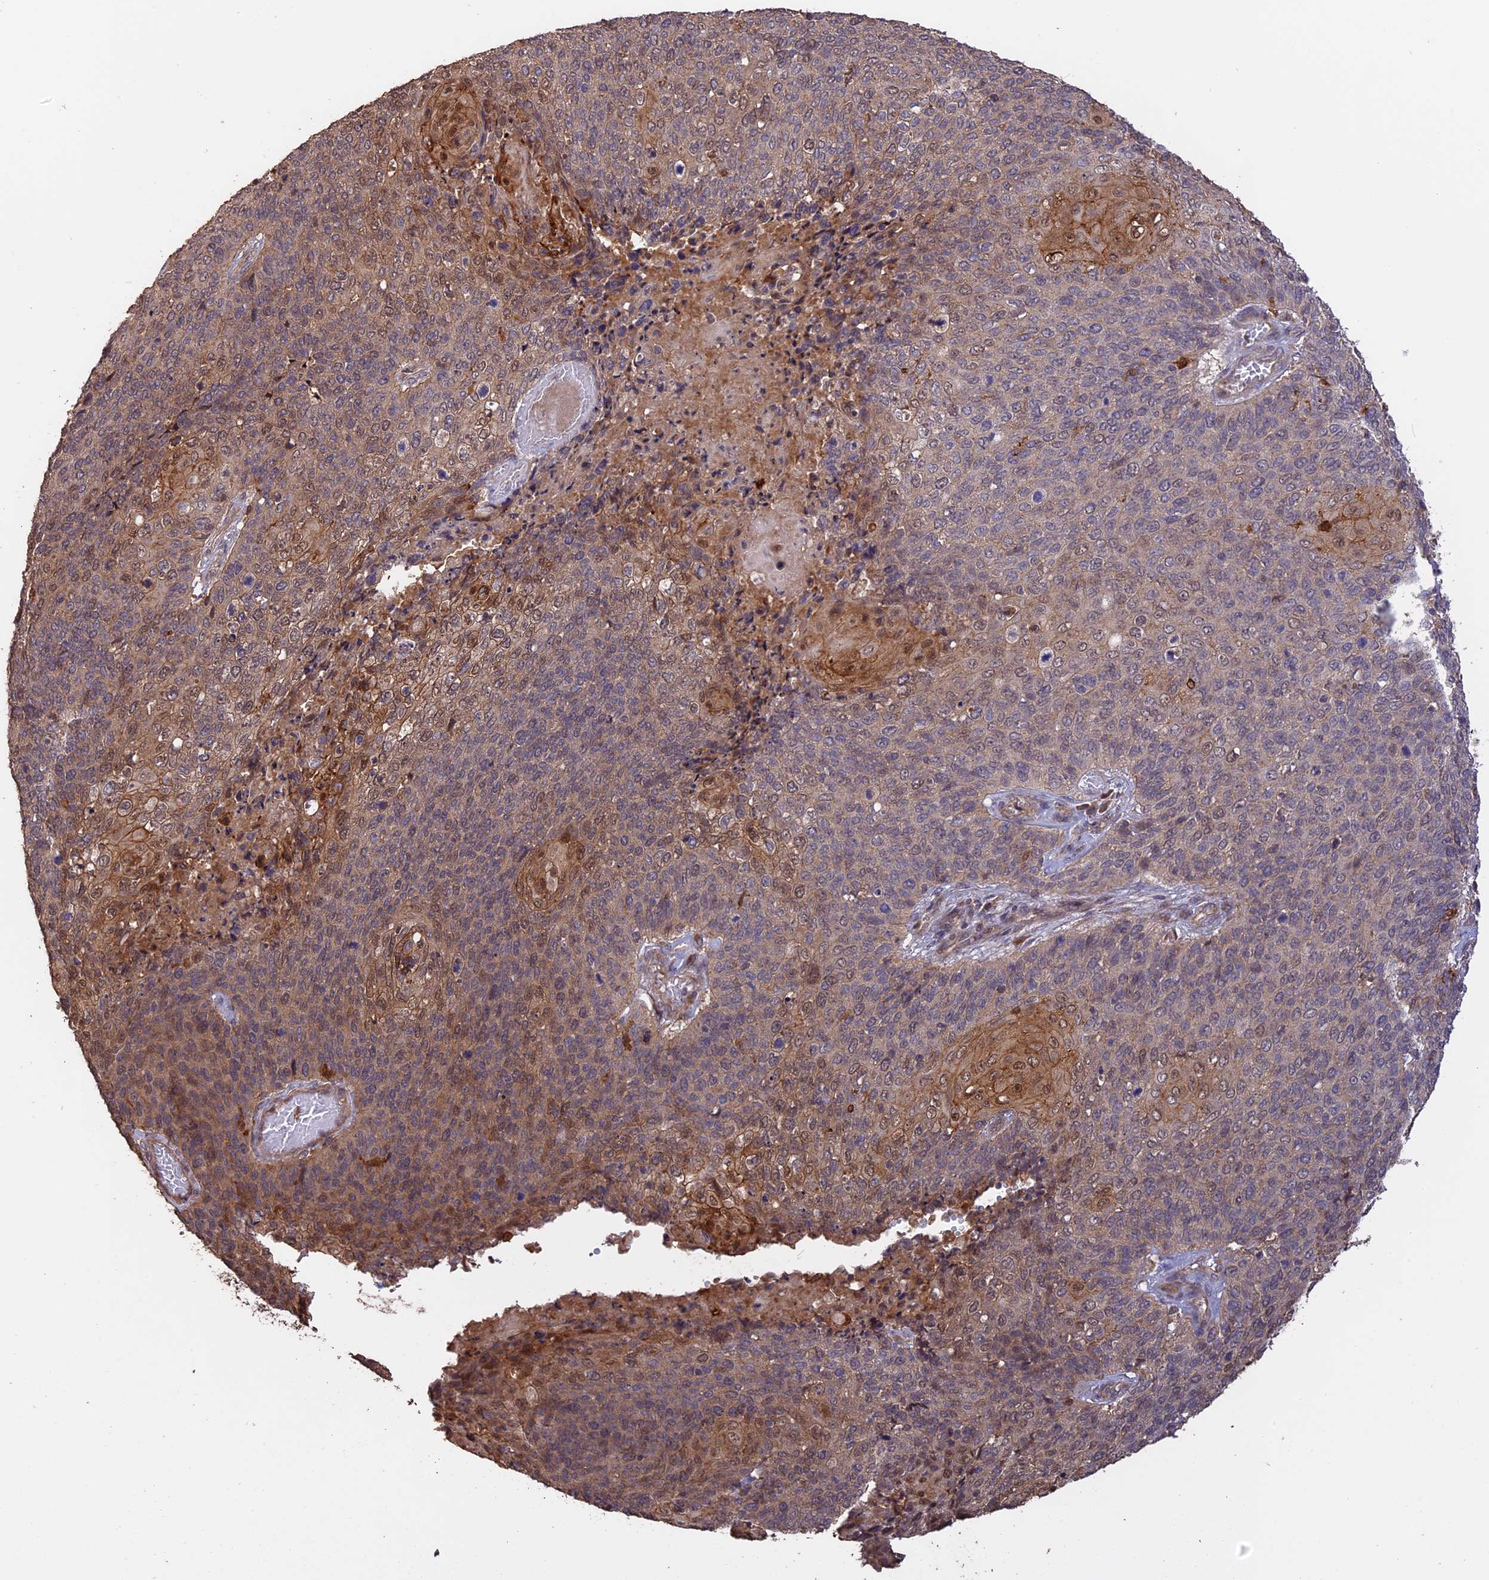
{"staining": {"intensity": "moderate", "quantity": "25%-75%", "location": "cytoplasmic/membranous,nuclear"}, "tissue": "cervical cancer", "cell_type": "Tumor cells", "image_type": "cancer", "snomed": [{"axis": "morphology", "description": "Squamous cell carcinoma, NOS"}, {"axis": "topography", "description": "Cervix"}], "caption": "Cervical cancer tissue exhibits moderate cytoplasmic/membranous and nuclear expression in about 25%-75% of tumor cells", "gene": "RASAL1", "patient": {"sex": "female", "age": 39}}